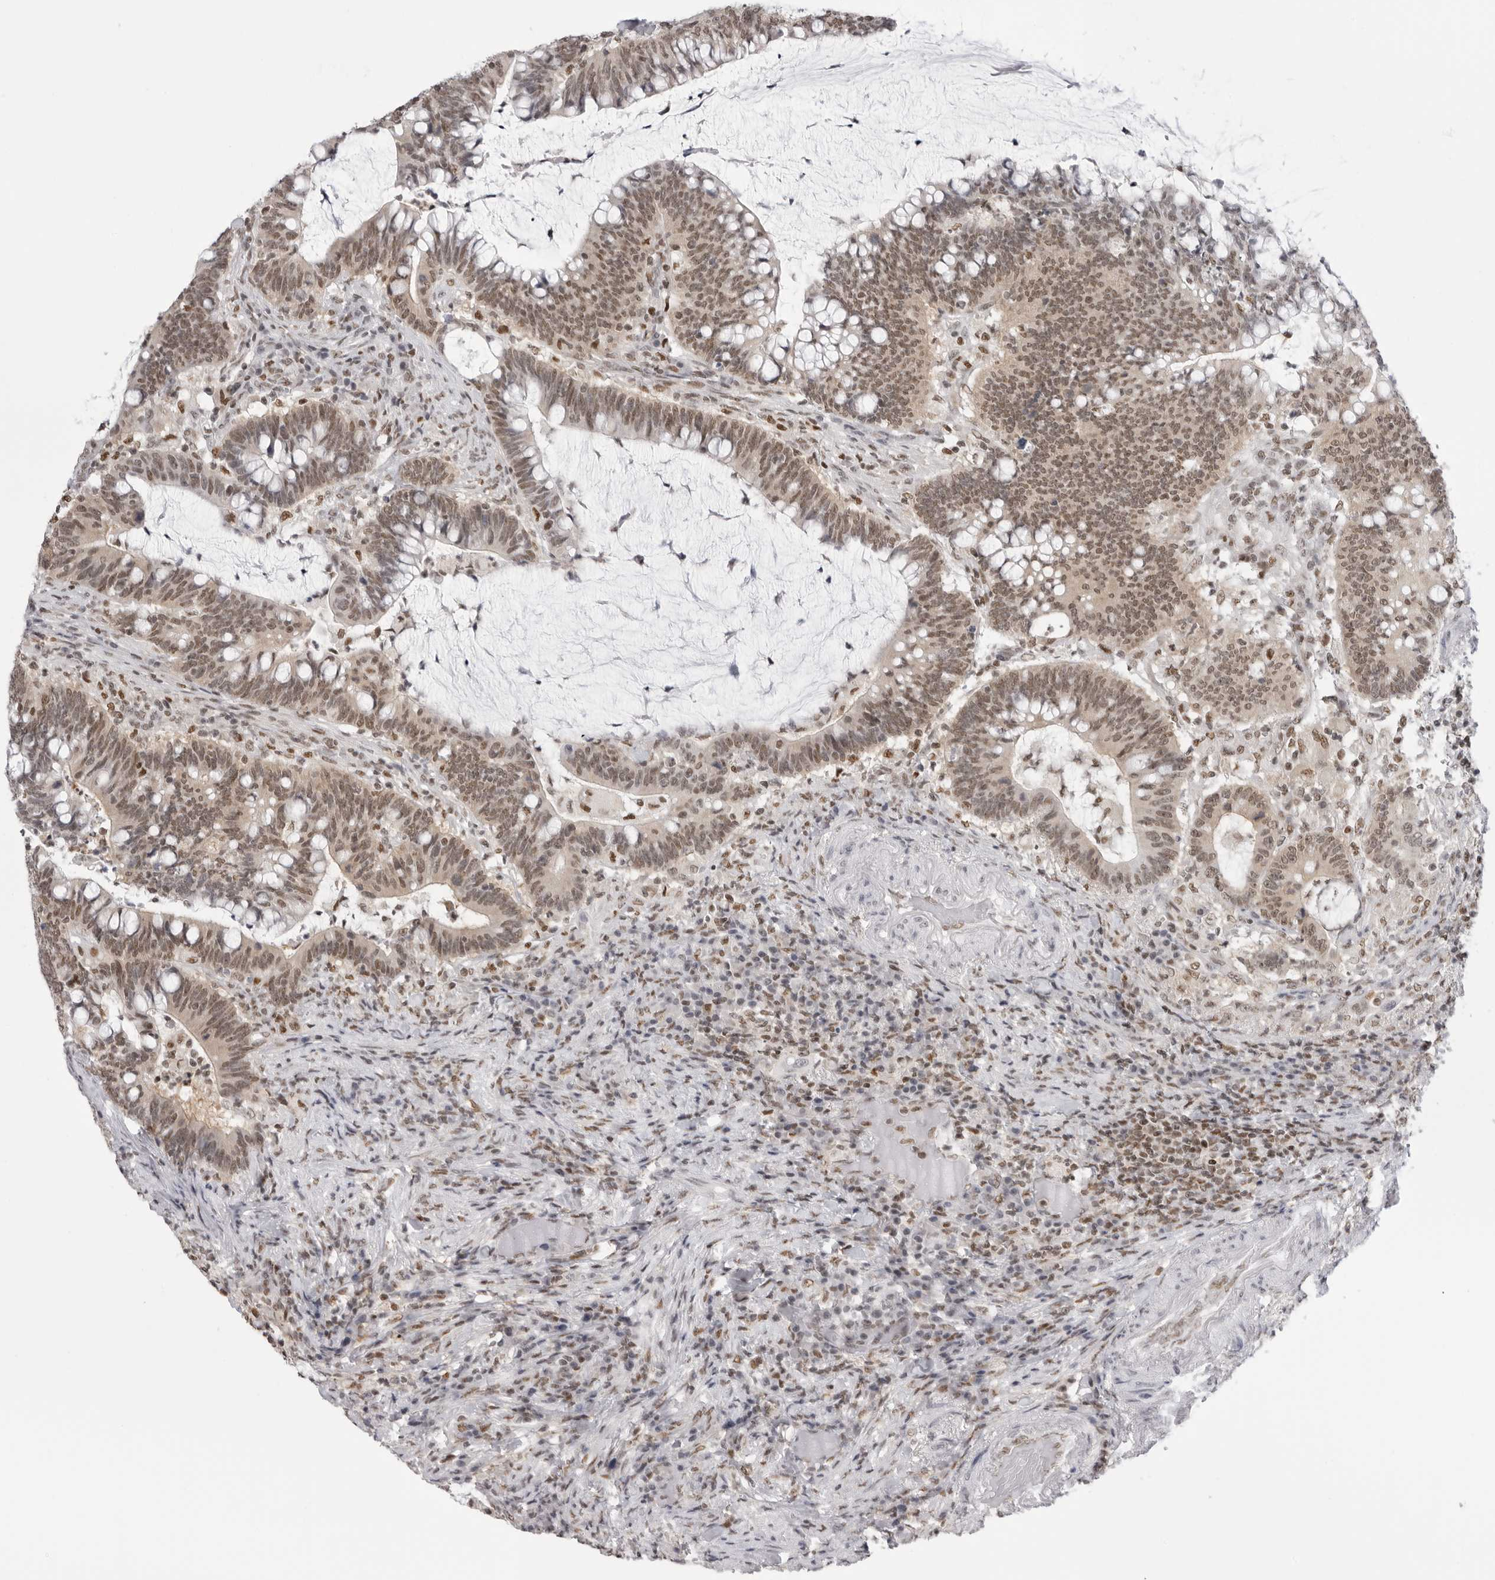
{"staining": {"intensity": "moderate", "quantity": ">75%", "location": "cytoplasmic/membranous,nuclear"}, "tissue": "colorectal cancer", "cell_type": "Tumor cells", "image_type": "cancer", "snomed": [{"axis": "morphology", "description": "Adenocarcinoma, NOS"}, {"axis": "topography", "description": "Colon"}], "caption": "A high-resolution photomicrograph shows IHC staining of colorectal adenocarcinoma, which shows moderate cytoplasmic/membranous and nuclear positivity in about >75% of tumor cells.", "gene": "RPA2", "patient": {"sex": "female", "age": 66}}